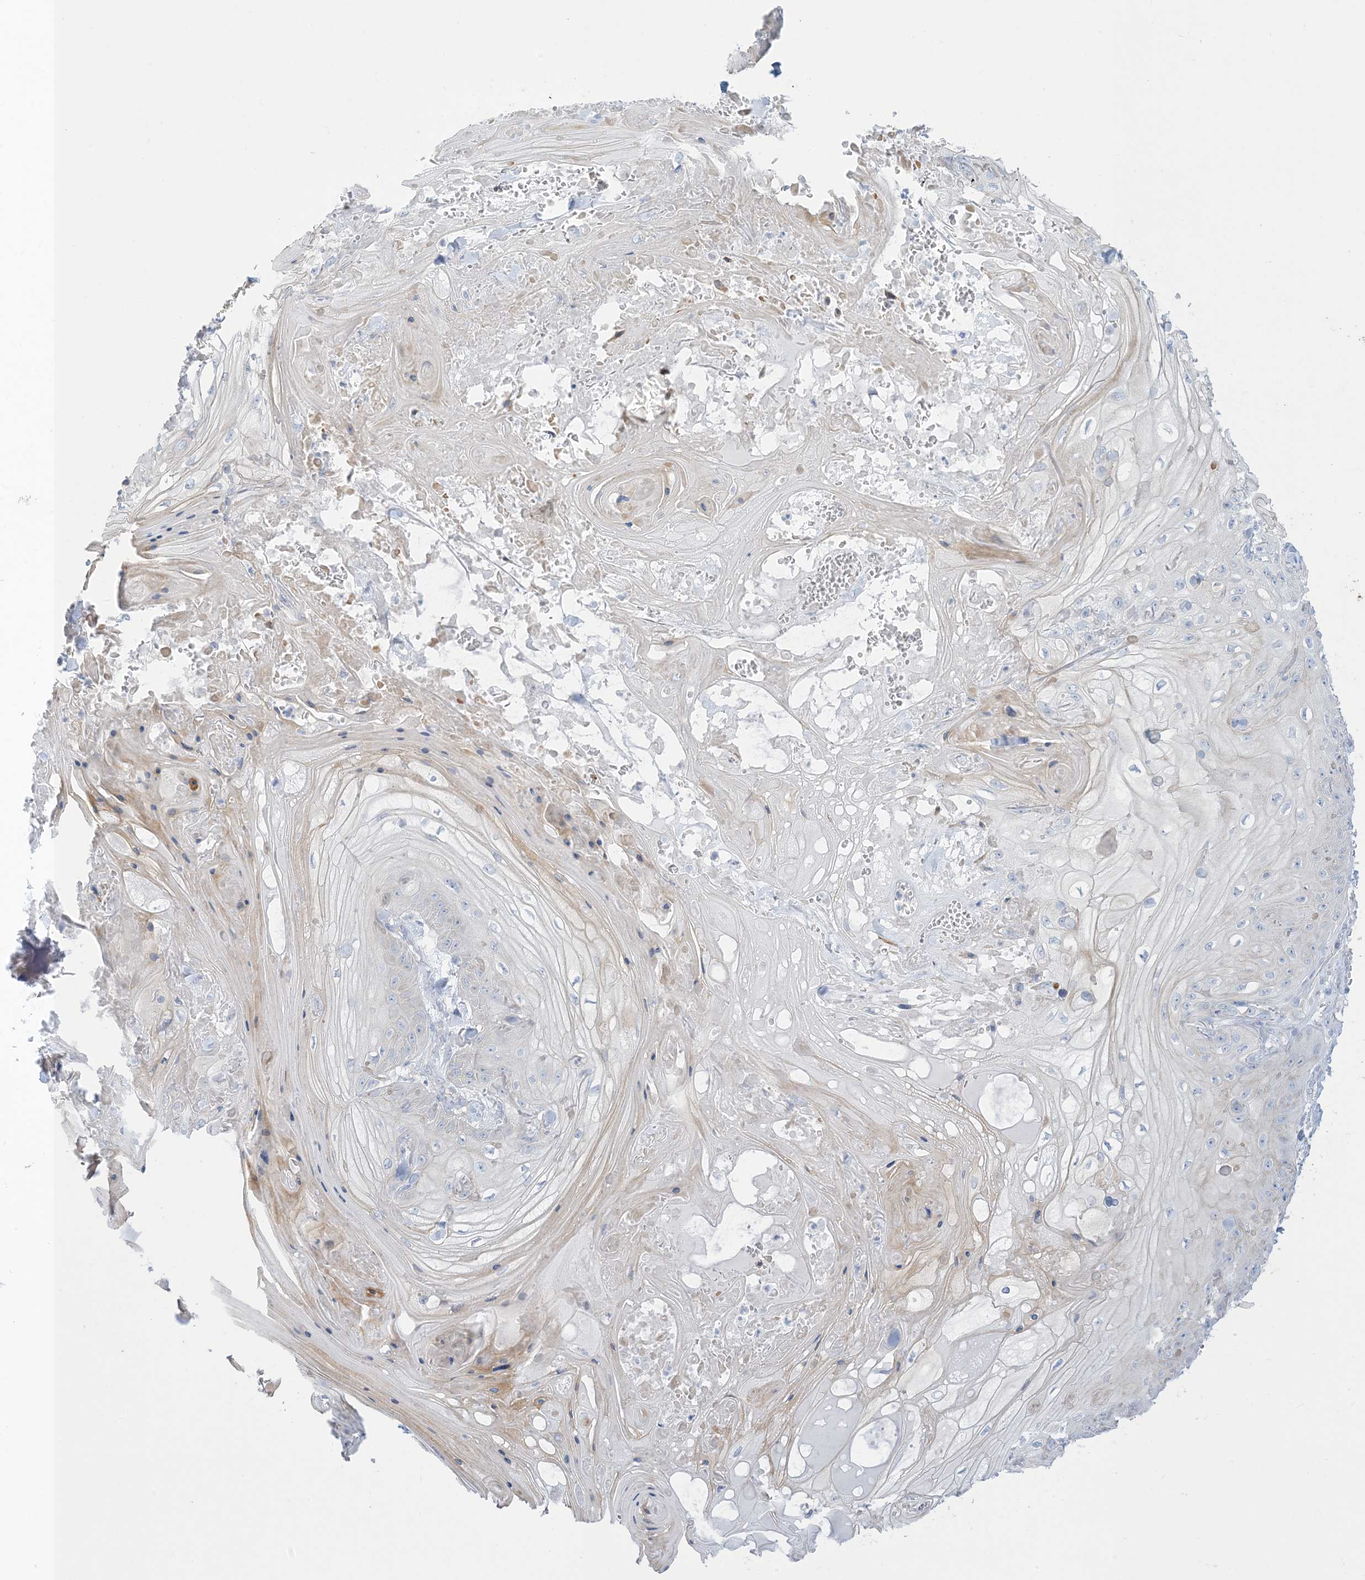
{"staining": {"intensity": "negative", "quantity": "none", "location": "none"}, "tissue": "skin cancer", "cell_type": "Tumor cells", "image_type": "cancer", "snomed": [{"axis": "morphology", "description": "Squamous cell carcinoma, NOS"}, {"axis": "topography", "description": "Skin"}], "caption": "IHC of skin cancer (squamous cell carcinoma) reveals no staining in tumor cells.", "gene": "XIRP2", "patient": {"sex": "male", "age": 74}}